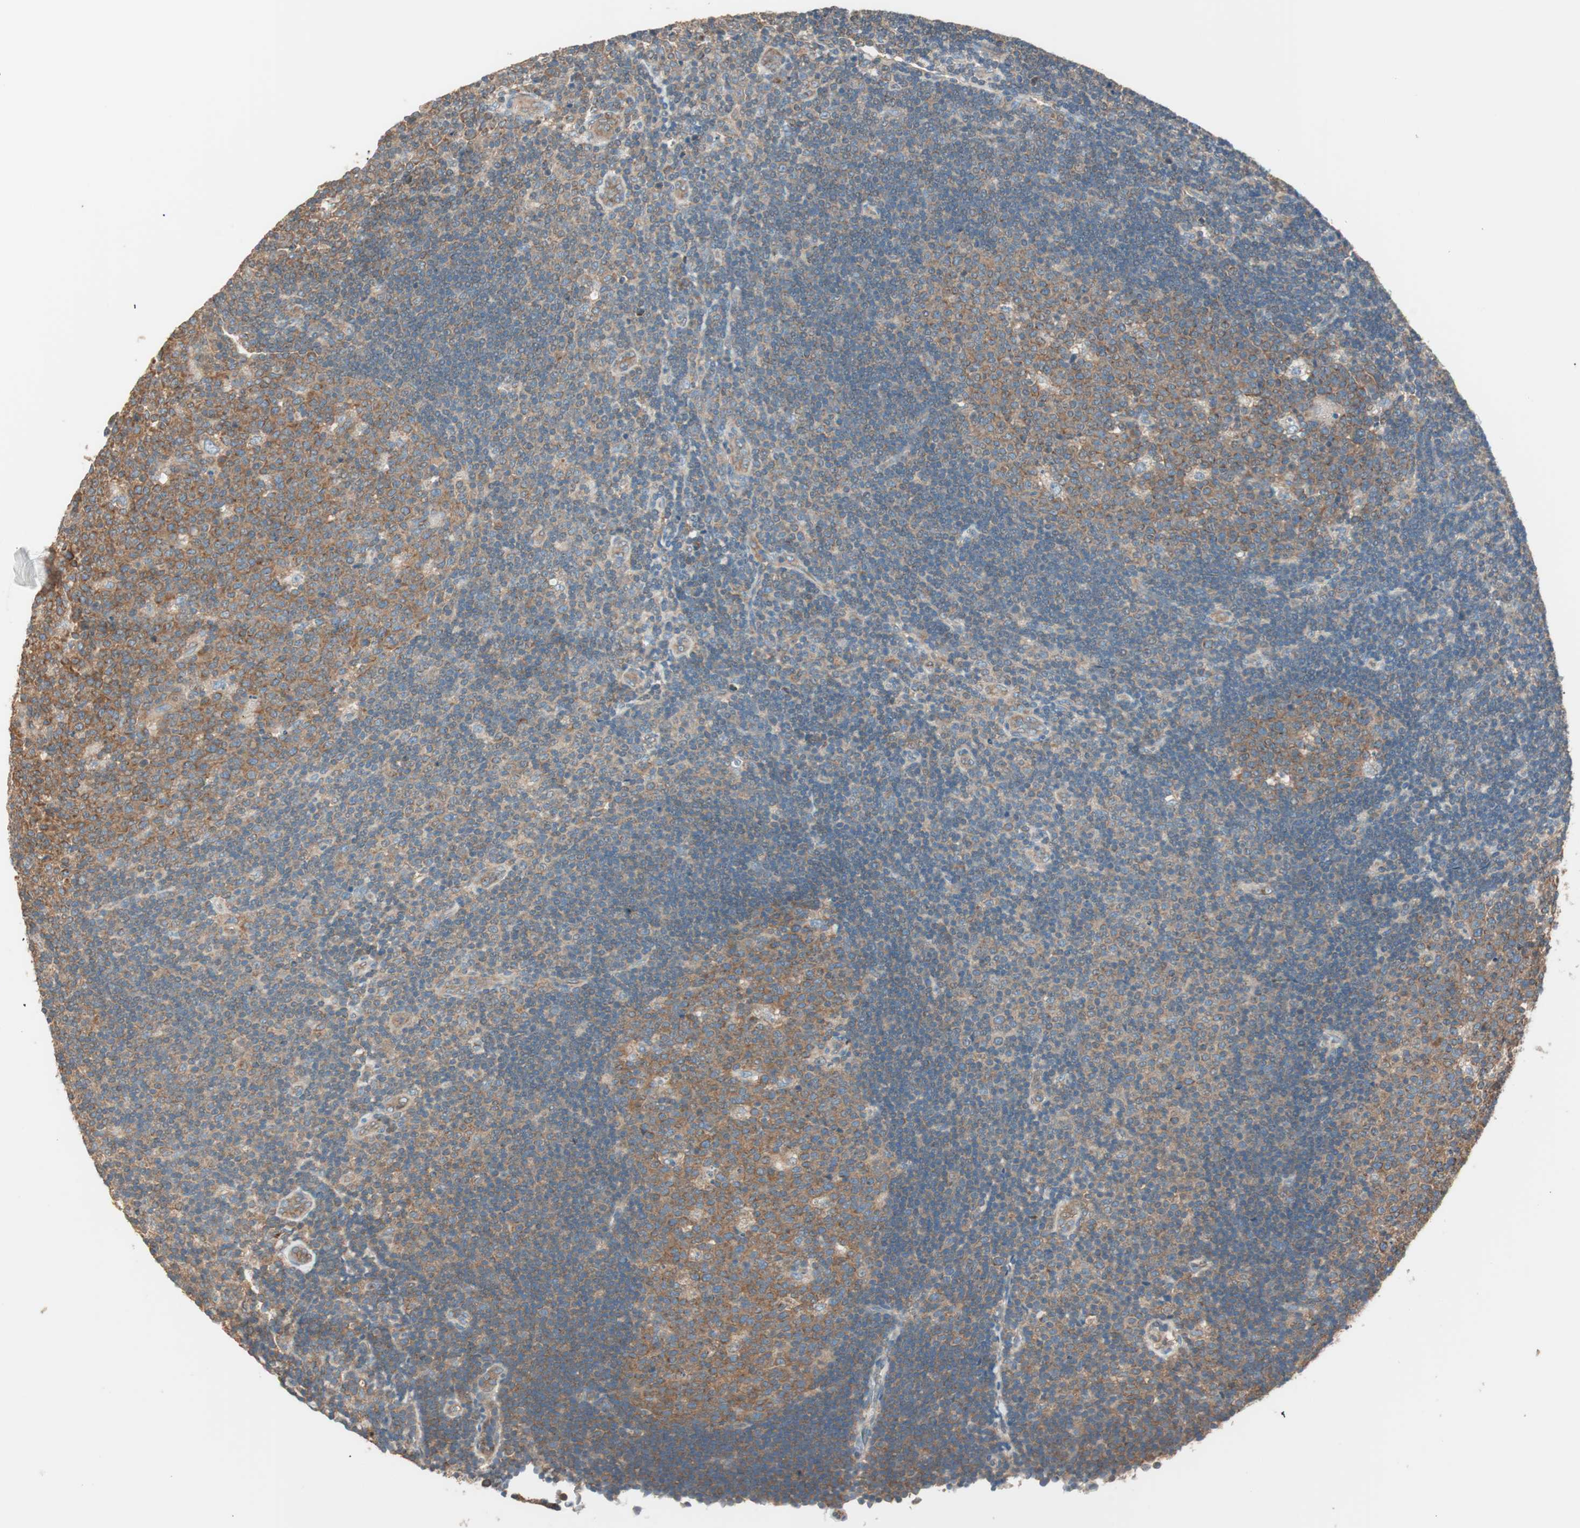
{"staining": {"intensity": "moderate", "quantity": ">75%", "location": "cytoplasmic/membranous"}, "tissue": "lymph node", "cell_type": "Germinal center cells", "image_type": "normal", "snomed": [{"axis": "morphology", "description": "Normal tissue, NOS"}, {"axis": "topography", "description": "Lymph node"}, {"axis": "topography", "description": "Salivary gland"}], "caption": "Immunohistochemistry (IHC) (DAB (3,3'-diaminobenzidine)) staining of unremarkable human lymph node demonstrates moderate cytoplasmic/membranous protein positivity in approximately >75% of germinal center cells.", "gene": "CC2D1A", "patient": {"sex": "male", "age": 8}}